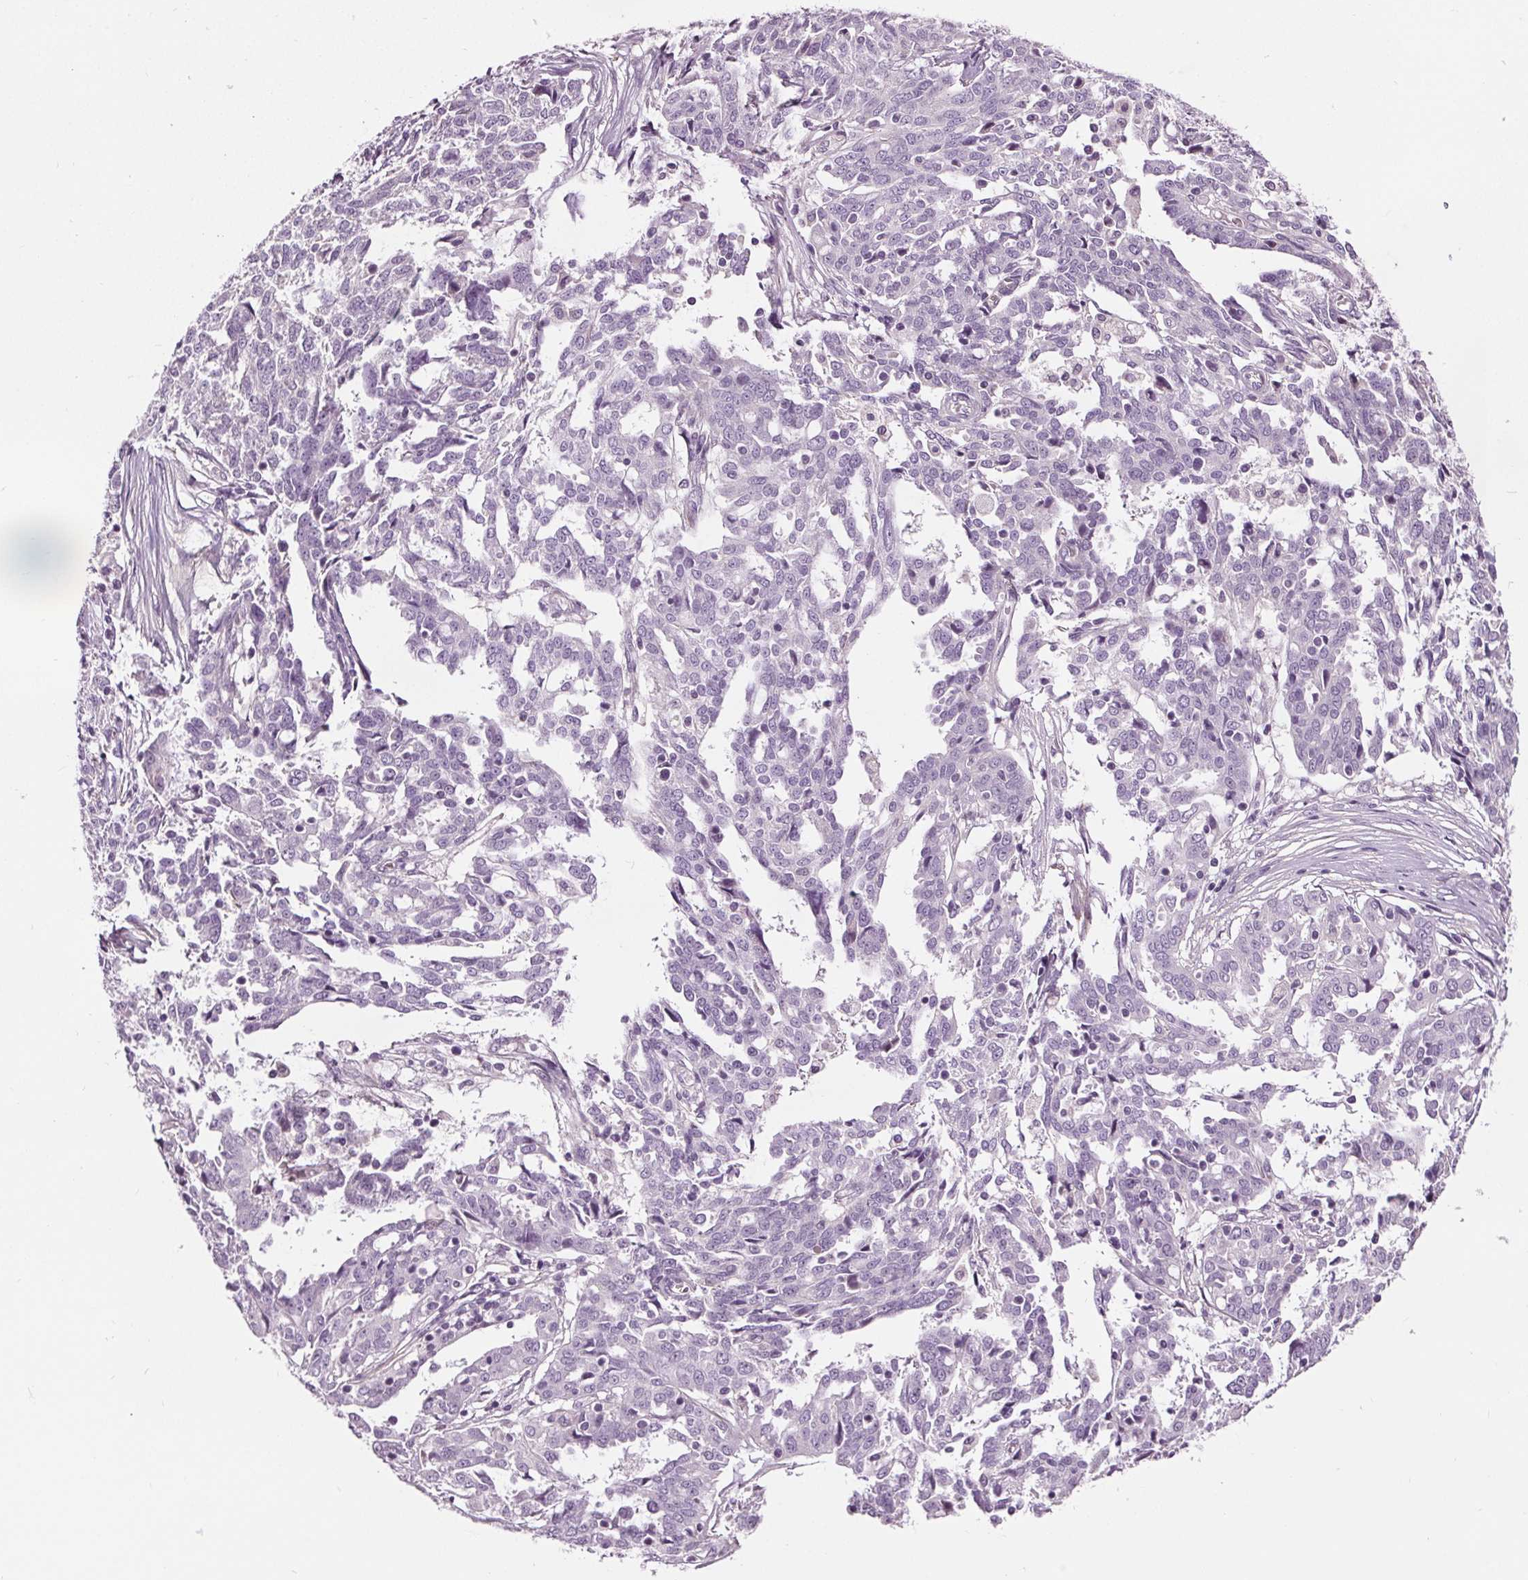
{"staining": {"intensity": "negative", "quantity": "none", "location": "none"}, "tissue": "ovarian cancer", "cell_type": "Tumor cells", "image_type": "cancer", "snomed": [{"axis": "morphology", "description": "Cystadenocarcinoma, serous, NOS"}, {"axis": "topography", "description": "Ovary"}], "caption": "This histopathology image is of serous cystadenocarcinoma (ovarian) stained with immunohistochemistry (IHC) to label a protein in brown with the nuclei are counter-stained blue. There is no positivity in tumor cells. (DAB (3,3'-diaminobenzidine) immunohistochemistry visualized using brightfield microscopy, high magnification).", "gene": "RASA1", "patient": {"sex": "female", "age": 67}}